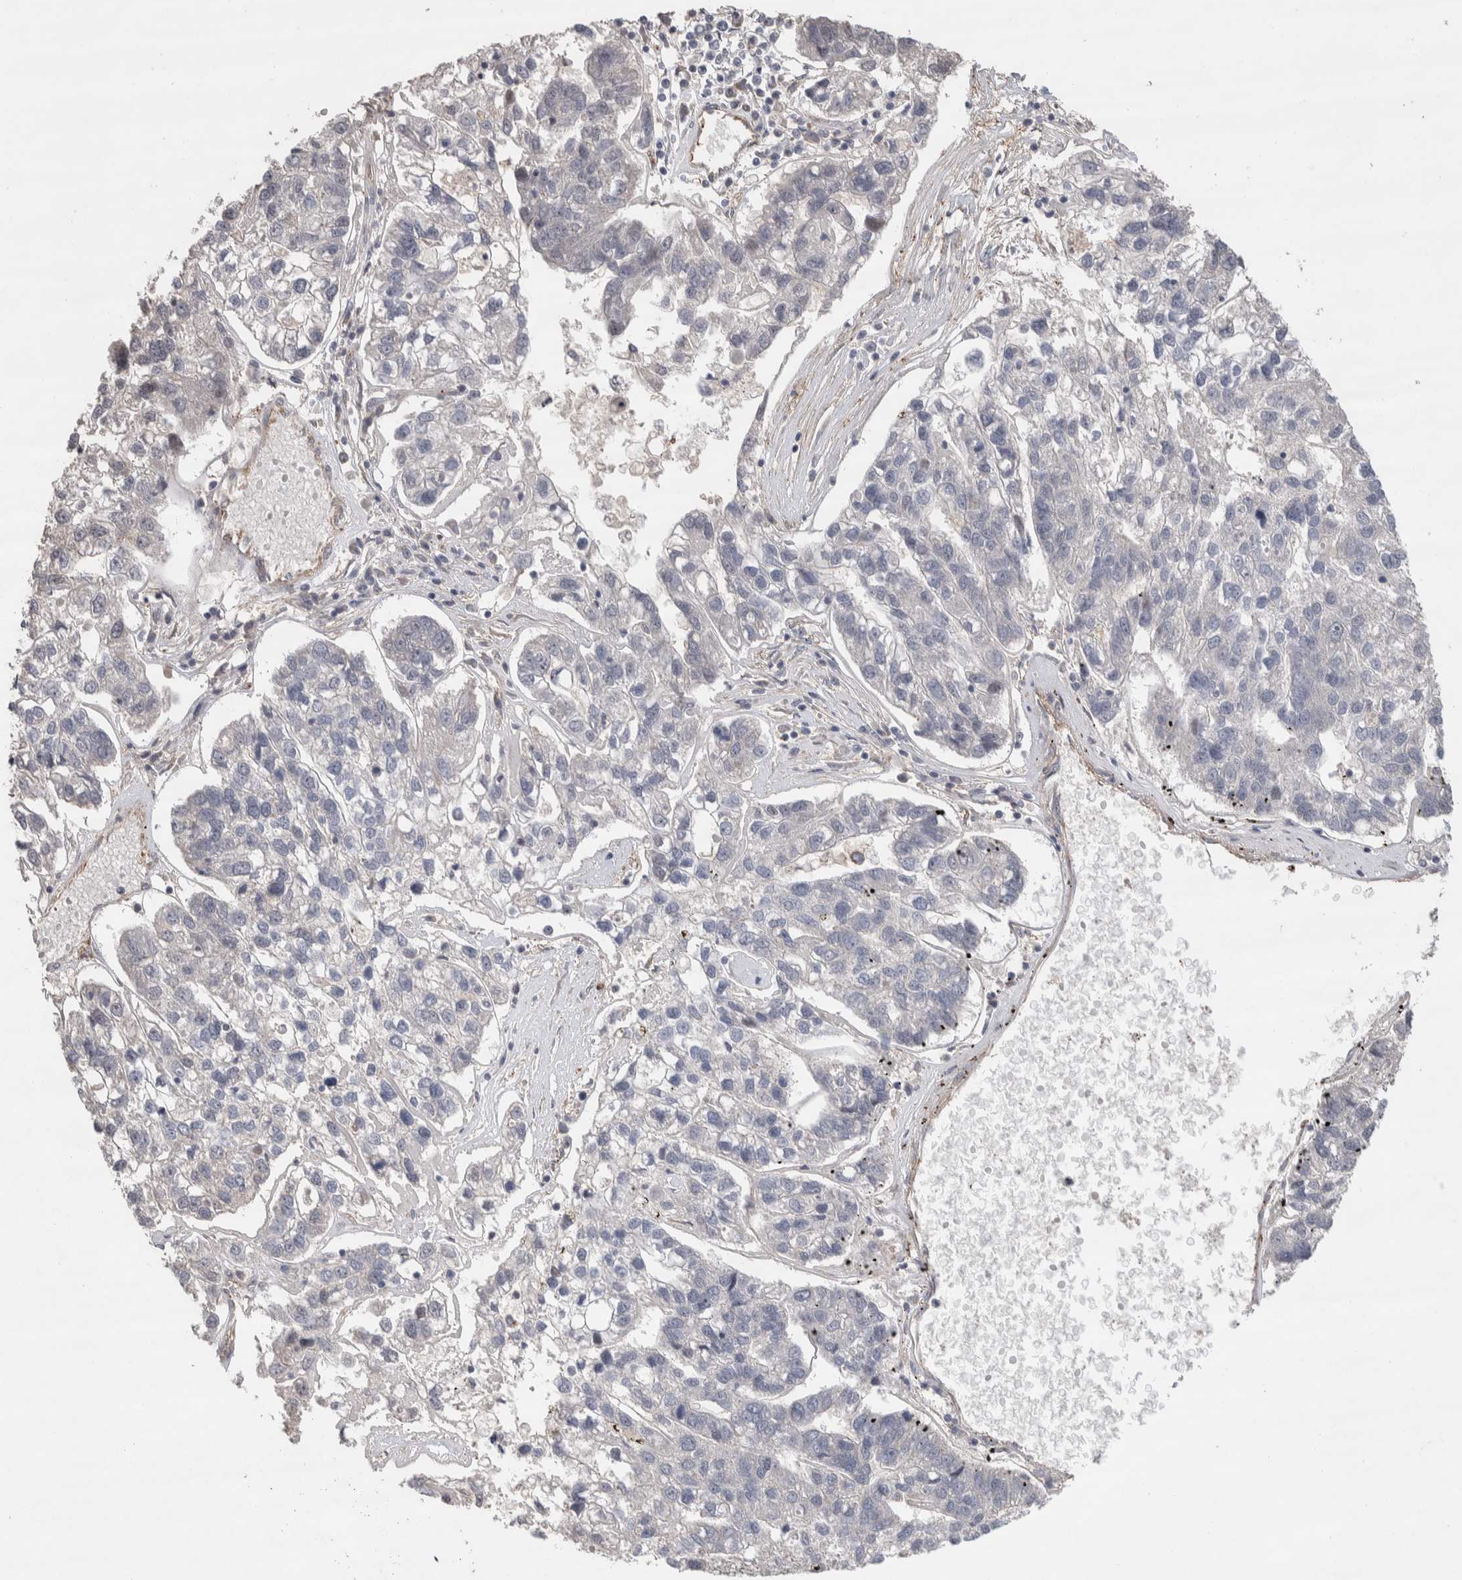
{"staining": {"intensity": "negative", "quantity": "none", "location": "none"}, "tissue": "pancreatic cancer", "cell_type": "Tumor cells", "image_type": "cancer", "snomed": [{"axis": "morphology", "description": "Adenocarcinoma, NOS"}, {"axis": "topography", "description": "Pancreas"}], "caption": "There is no significant positivity in tumor cells of pancreatic cancer.", "gene": "GCNA", "patient": {"sex": "female", "age": 61}}